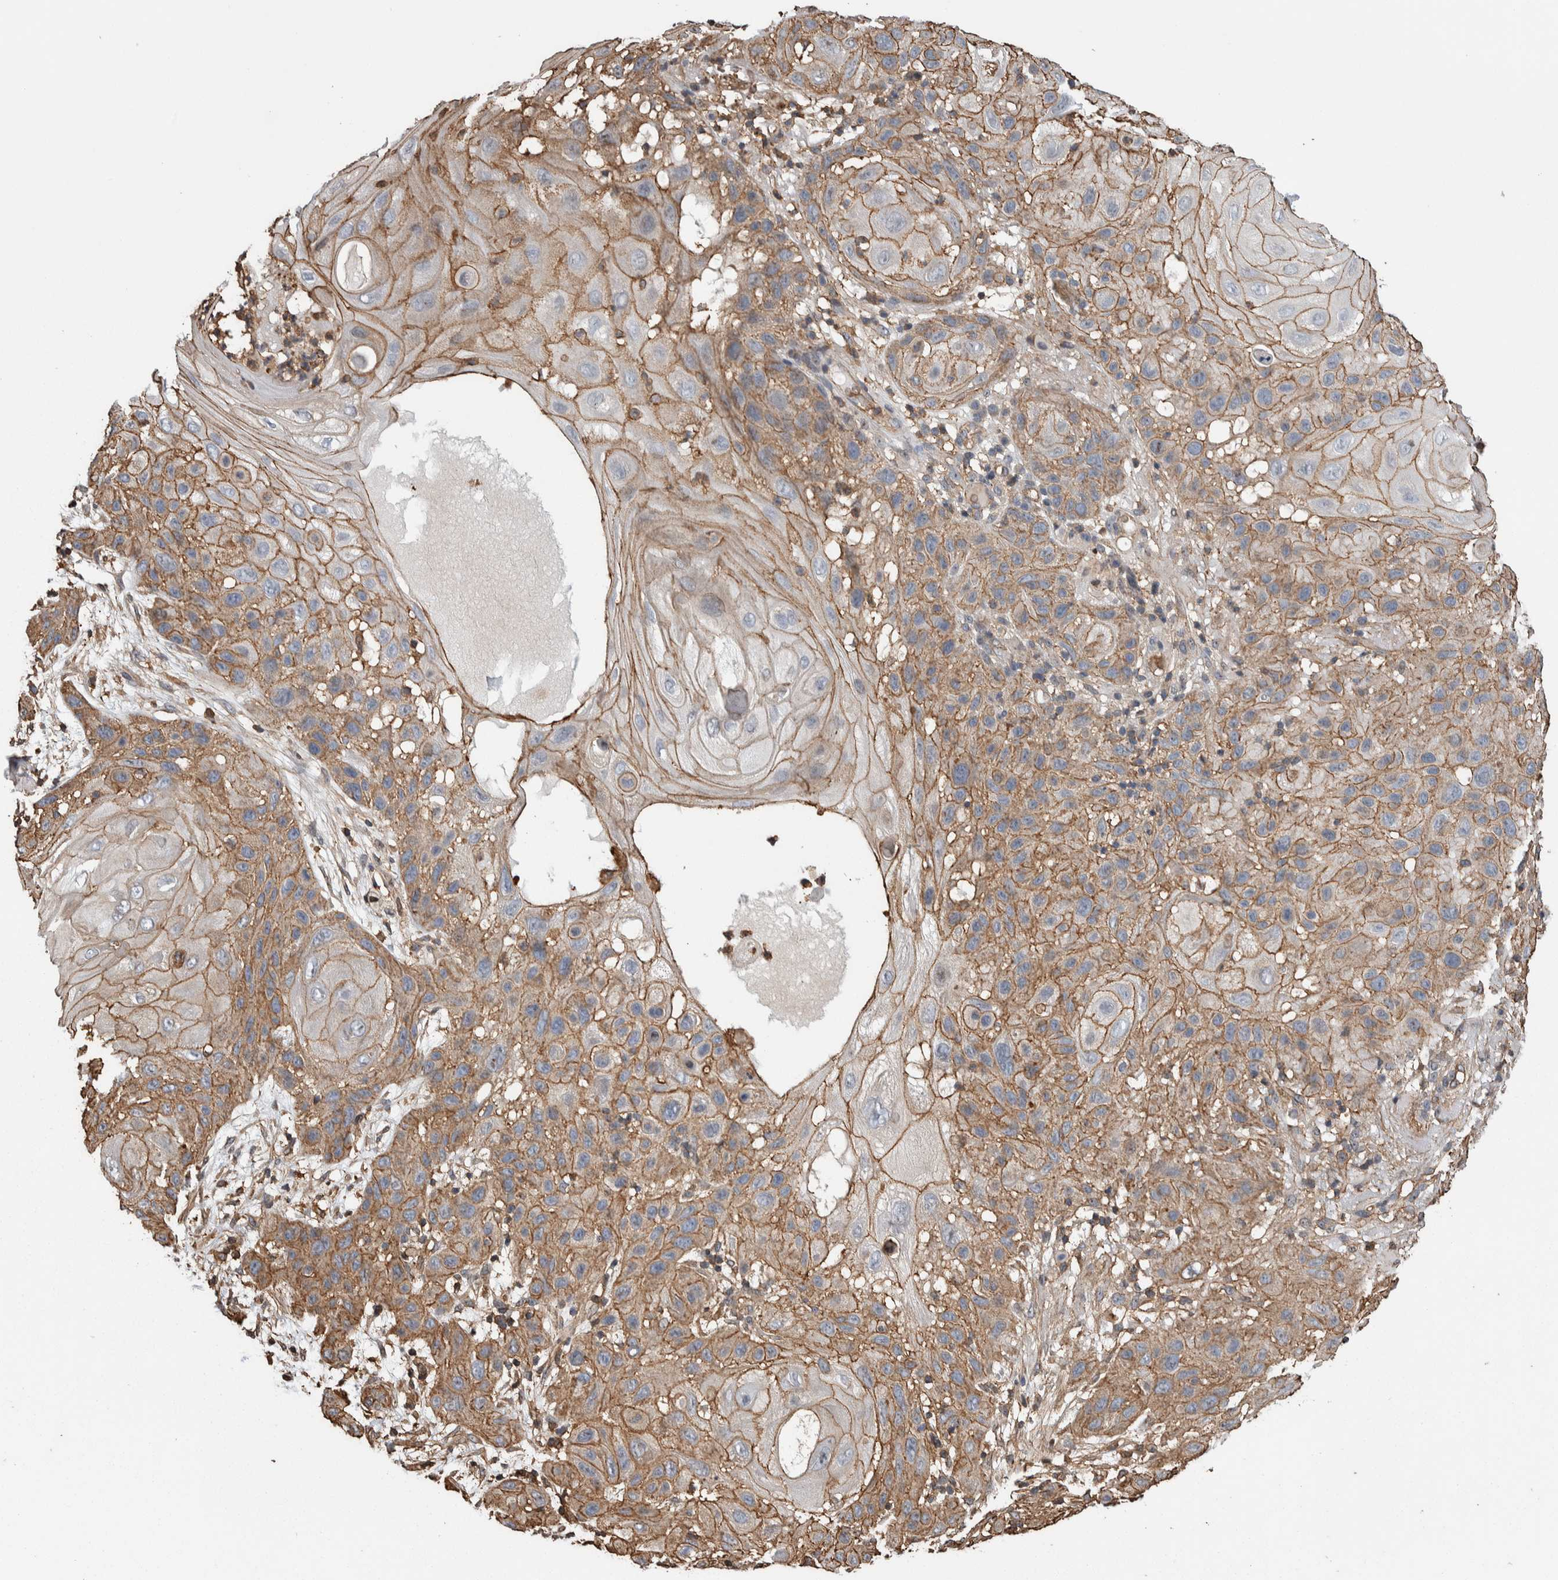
{"staining": {"intensity": "moderate", "quantity": ">75%", "location": "cytoplasmic/membranous"}, "tissue": "skin cancer", "cell_type": "Tumor cells", "image_type": "cancer", "snomed": [{"axis": "morphology", "description": "Squamous cell carcinoma, NOS"}, {"axis": "topography", "description": "Skin"}], "caption": "Protein positivity by IHC displays moderate cytoplasmic/membranous staining in approximately >75% of tumor cells in skin squamous cell carcinoma. Nuclei are stained in blue.", "gene": "ENPP2", "patient": {"sex": "female", "age": 96}}